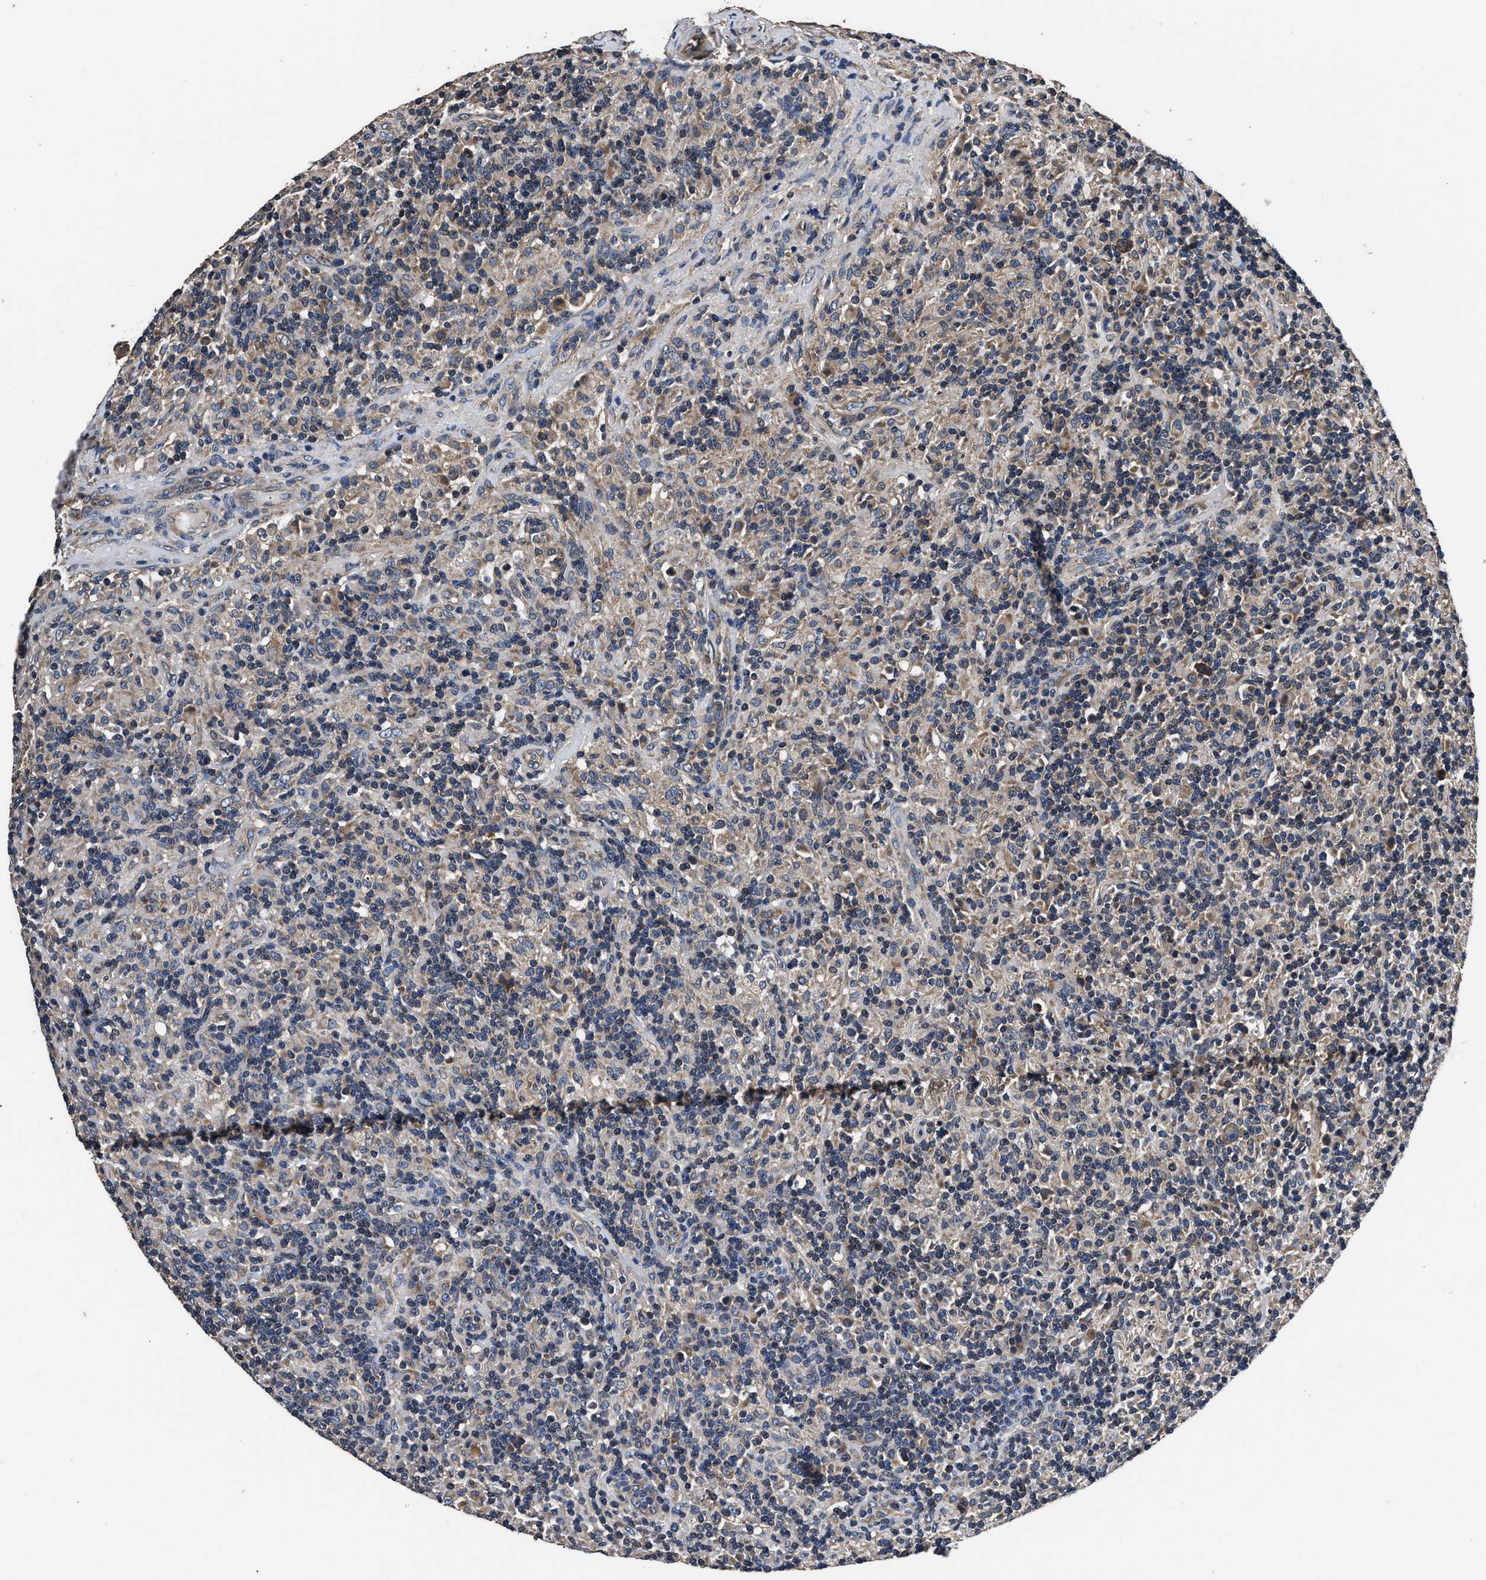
{"staining": {"intensity": "negative", "quantity": "none", "location": "none"}, "tissue": "lymphoma", "cell_type": "Tumor cells", "image_type": "cancer", "snomed": [{"axis": "morphology", "description": "Hodgkin's disease, NOS"}, {"axis": "topography", "description": "Lymph node"}], "caption": "Hodgkin's disease was stained to show a protein in brown. There is no significant expression in tumor cells.", "gene": "DHRS7B", "patient": {"sex": "male", "age": 70}}